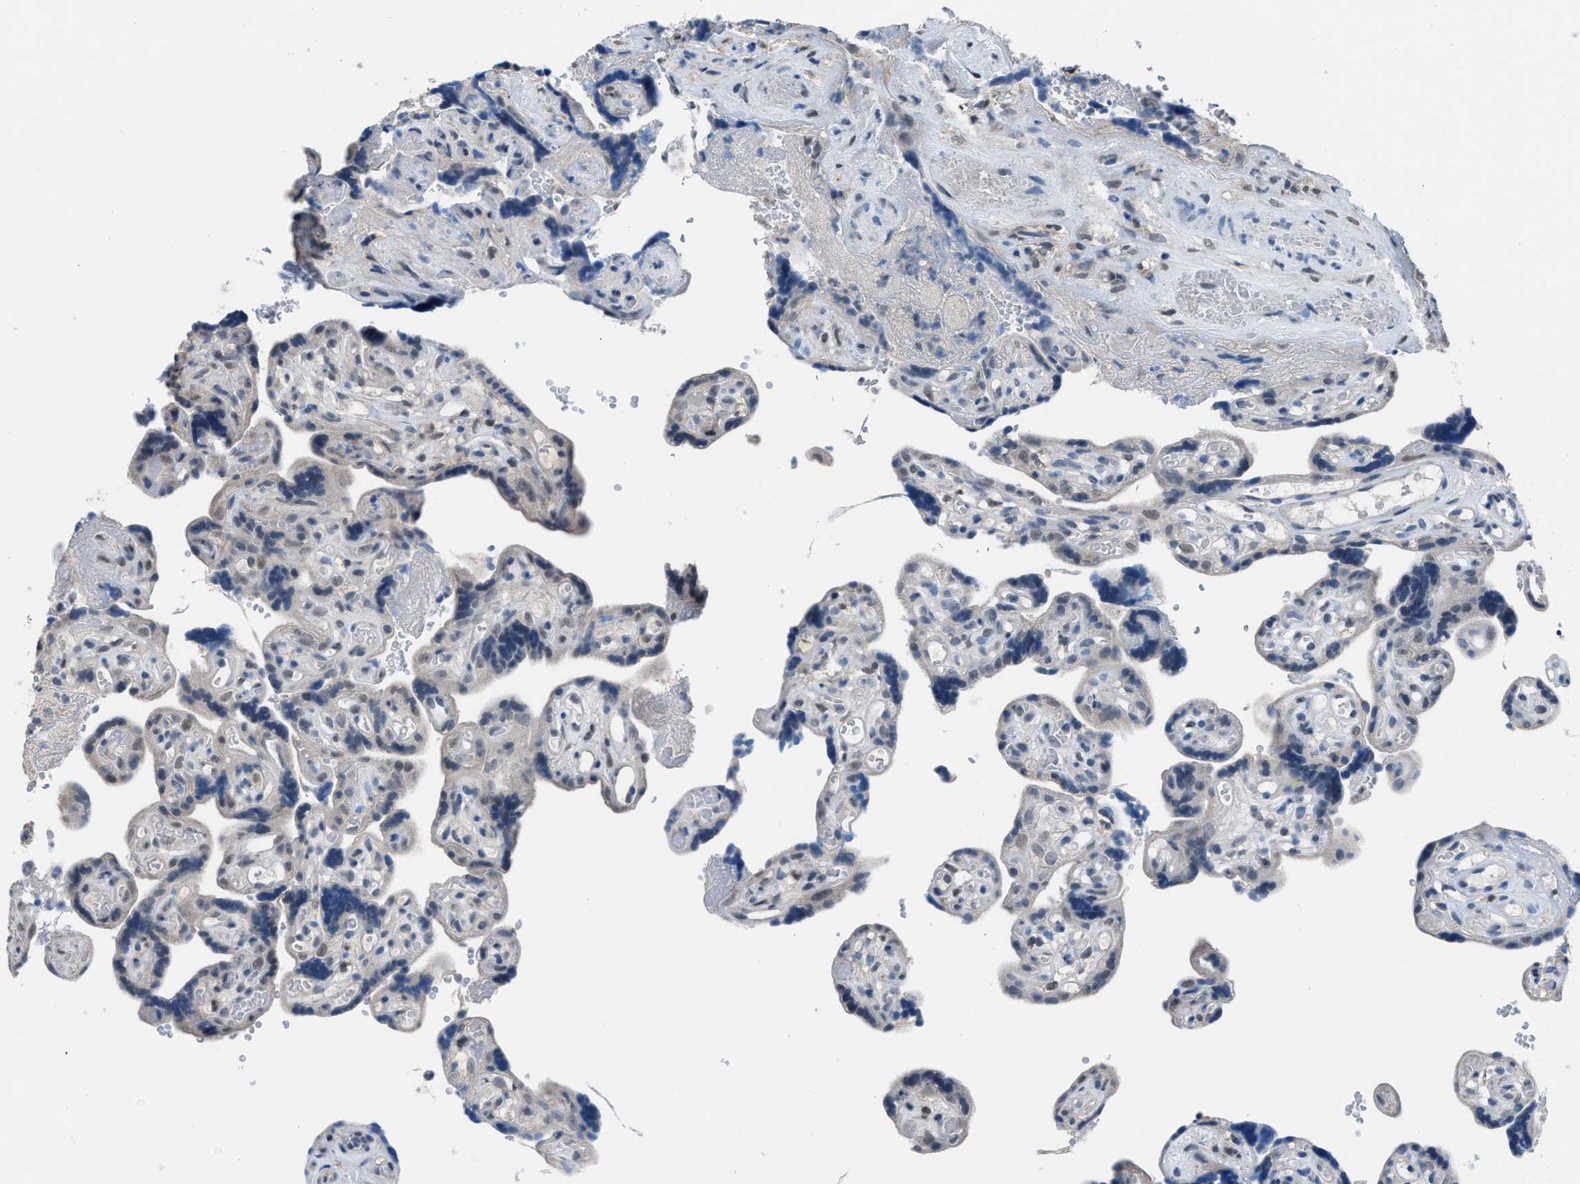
{"staining": {"intensity": "weak", "quantity": "<25%", "location": "nuclear"}, "tissue": "placenta", "cell_type": "Trophoblastic cells", "image_type": "normal", "snomed": [{"axis": "morphology", "description": "Normal tissue, NOS"}, {"axis": "topography", "description": "Placenta"}], "caption": "The histopathology image demonstrates no staining of trophoblastic cells in normal placenta.", "gene": "ZNF276", "patient": {"sex": "female", "age": 30}}